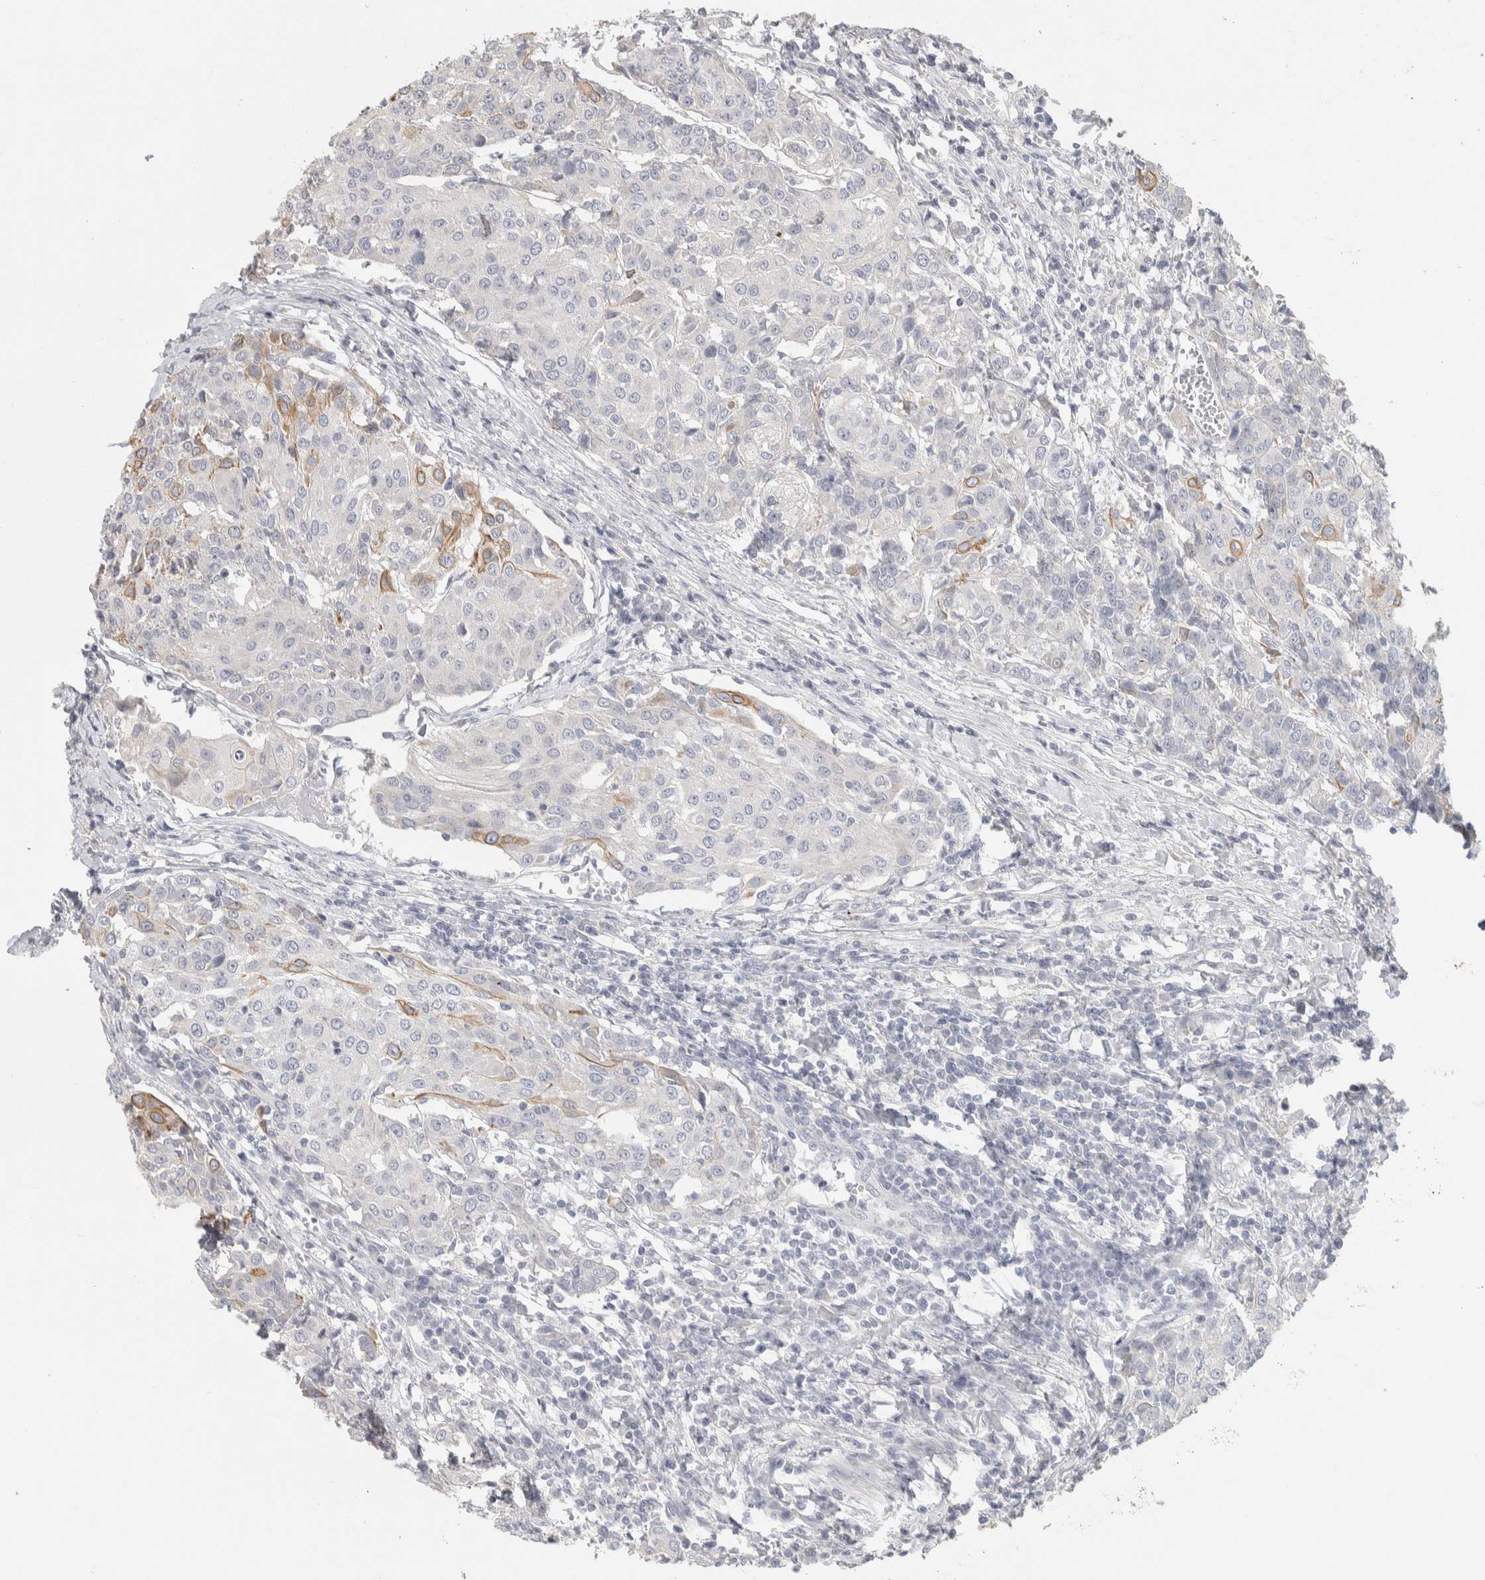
{"staining": {"intensity": "moderate", "quantity": "<25%", "location": "cytoplasmic/membranous"}, "tissue": "urothelial cancer", "cell_type": "Tumor cells", "image_type": "cancer", "snomed": [{"axis": "morphology", "description": "Urothelial carcinoma, High grade"}, {"axis": "topography", "description": "Urinary bladder"}], "caption": "The photomicrograph displays immunohistochemical staining of high-grade urothelial carcinoma. There is moderate cytoplasmic/membranous expression is present in approximately <25% of tumor cells.", "gene": "DCXR", "patient": {"sex": "female", "age": 85}}